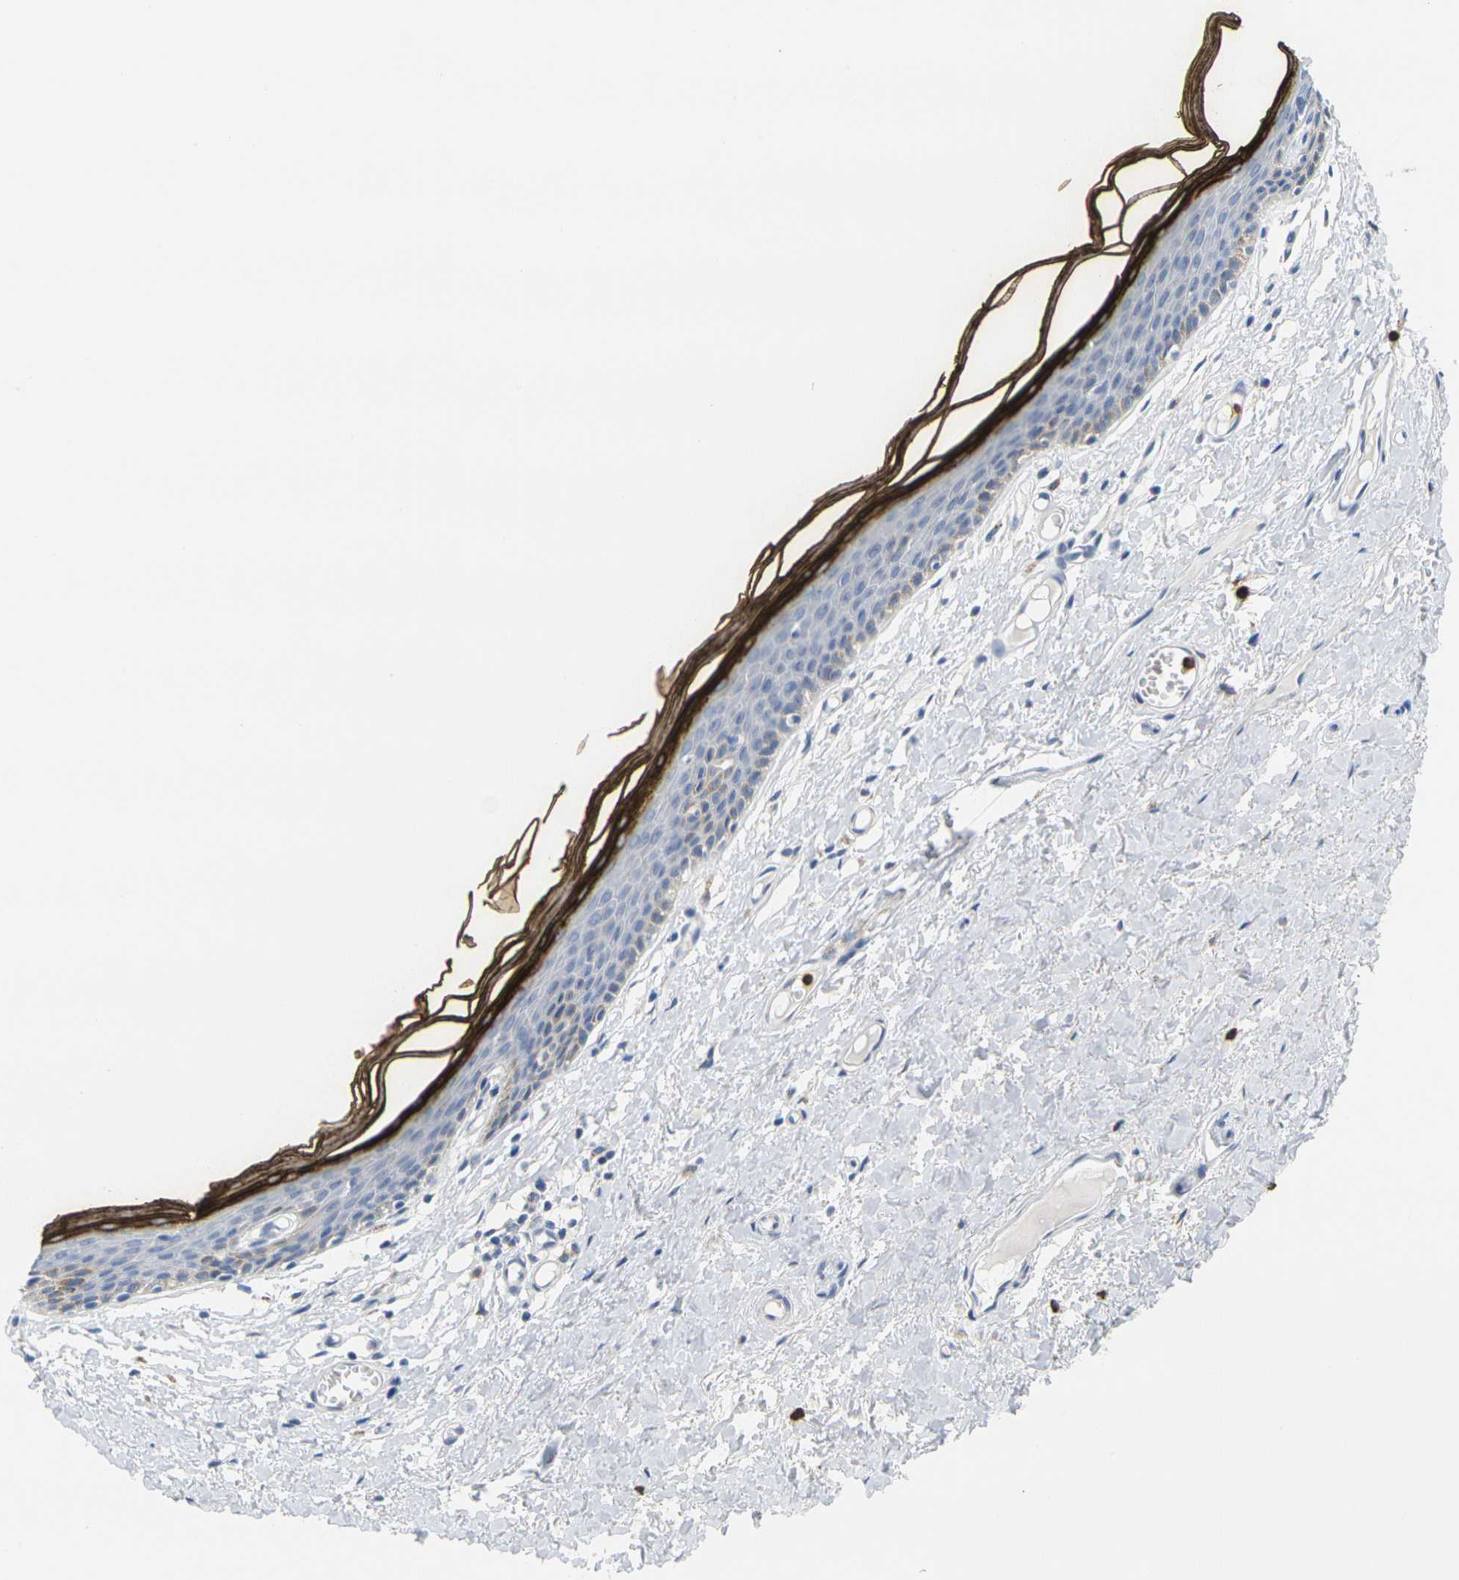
{"staining": {"intensity": "strong", "quantity": "<25%", "location": "cytoplasmic/membranous"}, "tissue": "skin", "cell_type": "Epidermal cells", "image_type": "normal", "snomed": [{"axis": "morphology", "description": "Normal tissue, NOS"}, {"axis": "topography", "description": "Vulva"}], "caption": "A brown stain shows strong cytoplasmic/membranous expression of a protein in epidermal cells of normal human skin.", "gene": "KLK5", "patient": {"sex": "female", "age": 54}}